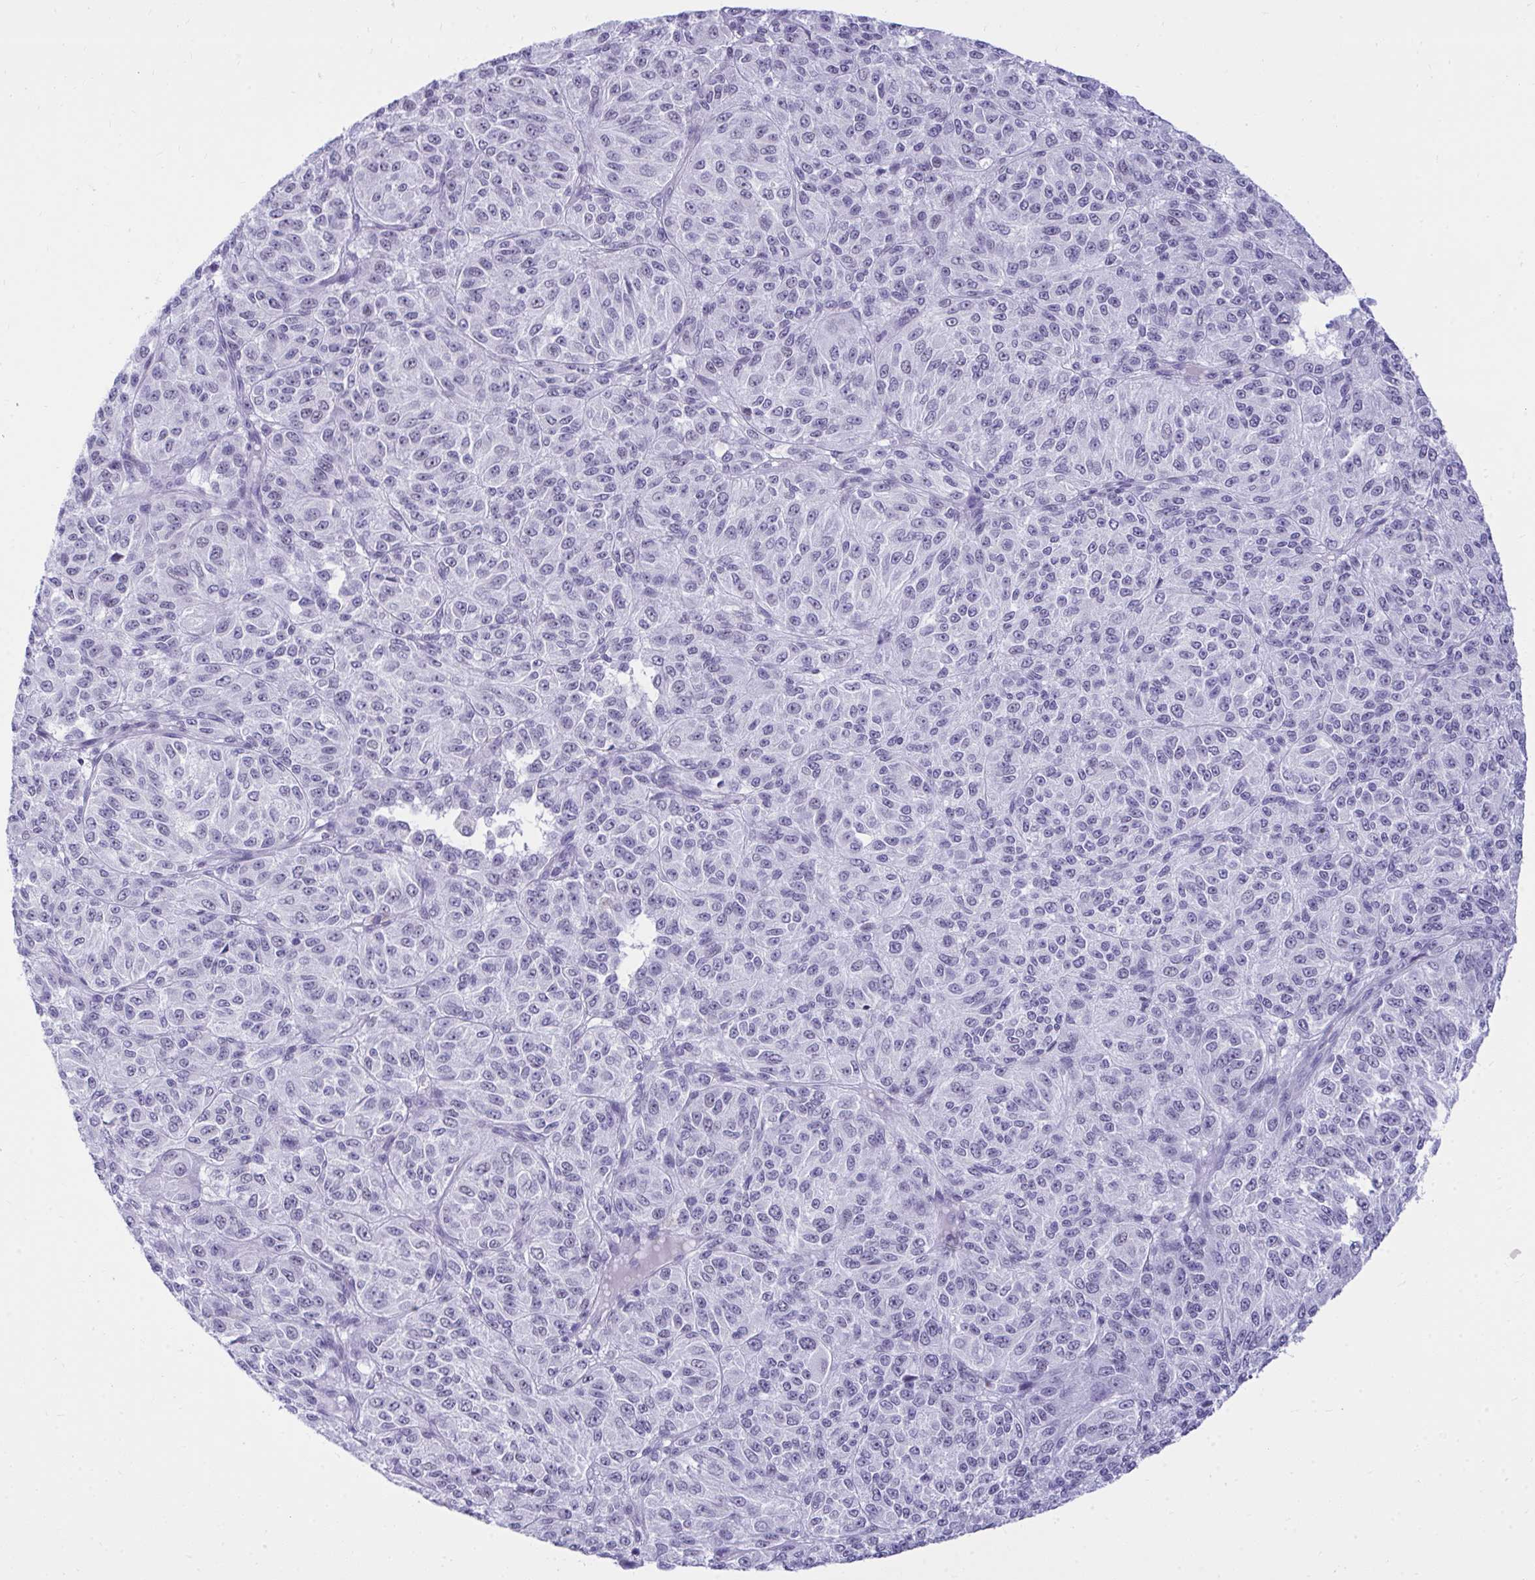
{"staining": {"intensity": "negative", "quantity": "none", "location": "none"}, "tissue": "melanoma", "cell_type": "Tumor cells", "image_type": "cancer", "snomed": [{"axis": "morphology", "description": "Malignant melanoma, Metastatic site"}, {"axis": "topography", "description": "Brain"}], "caption": "IHC micrograph of human melanoma stained for a protein (brown), which shows no positivity in tumor cells.", "gene": "OR5F1", "patient": {"sex": "female", "age": 56}}